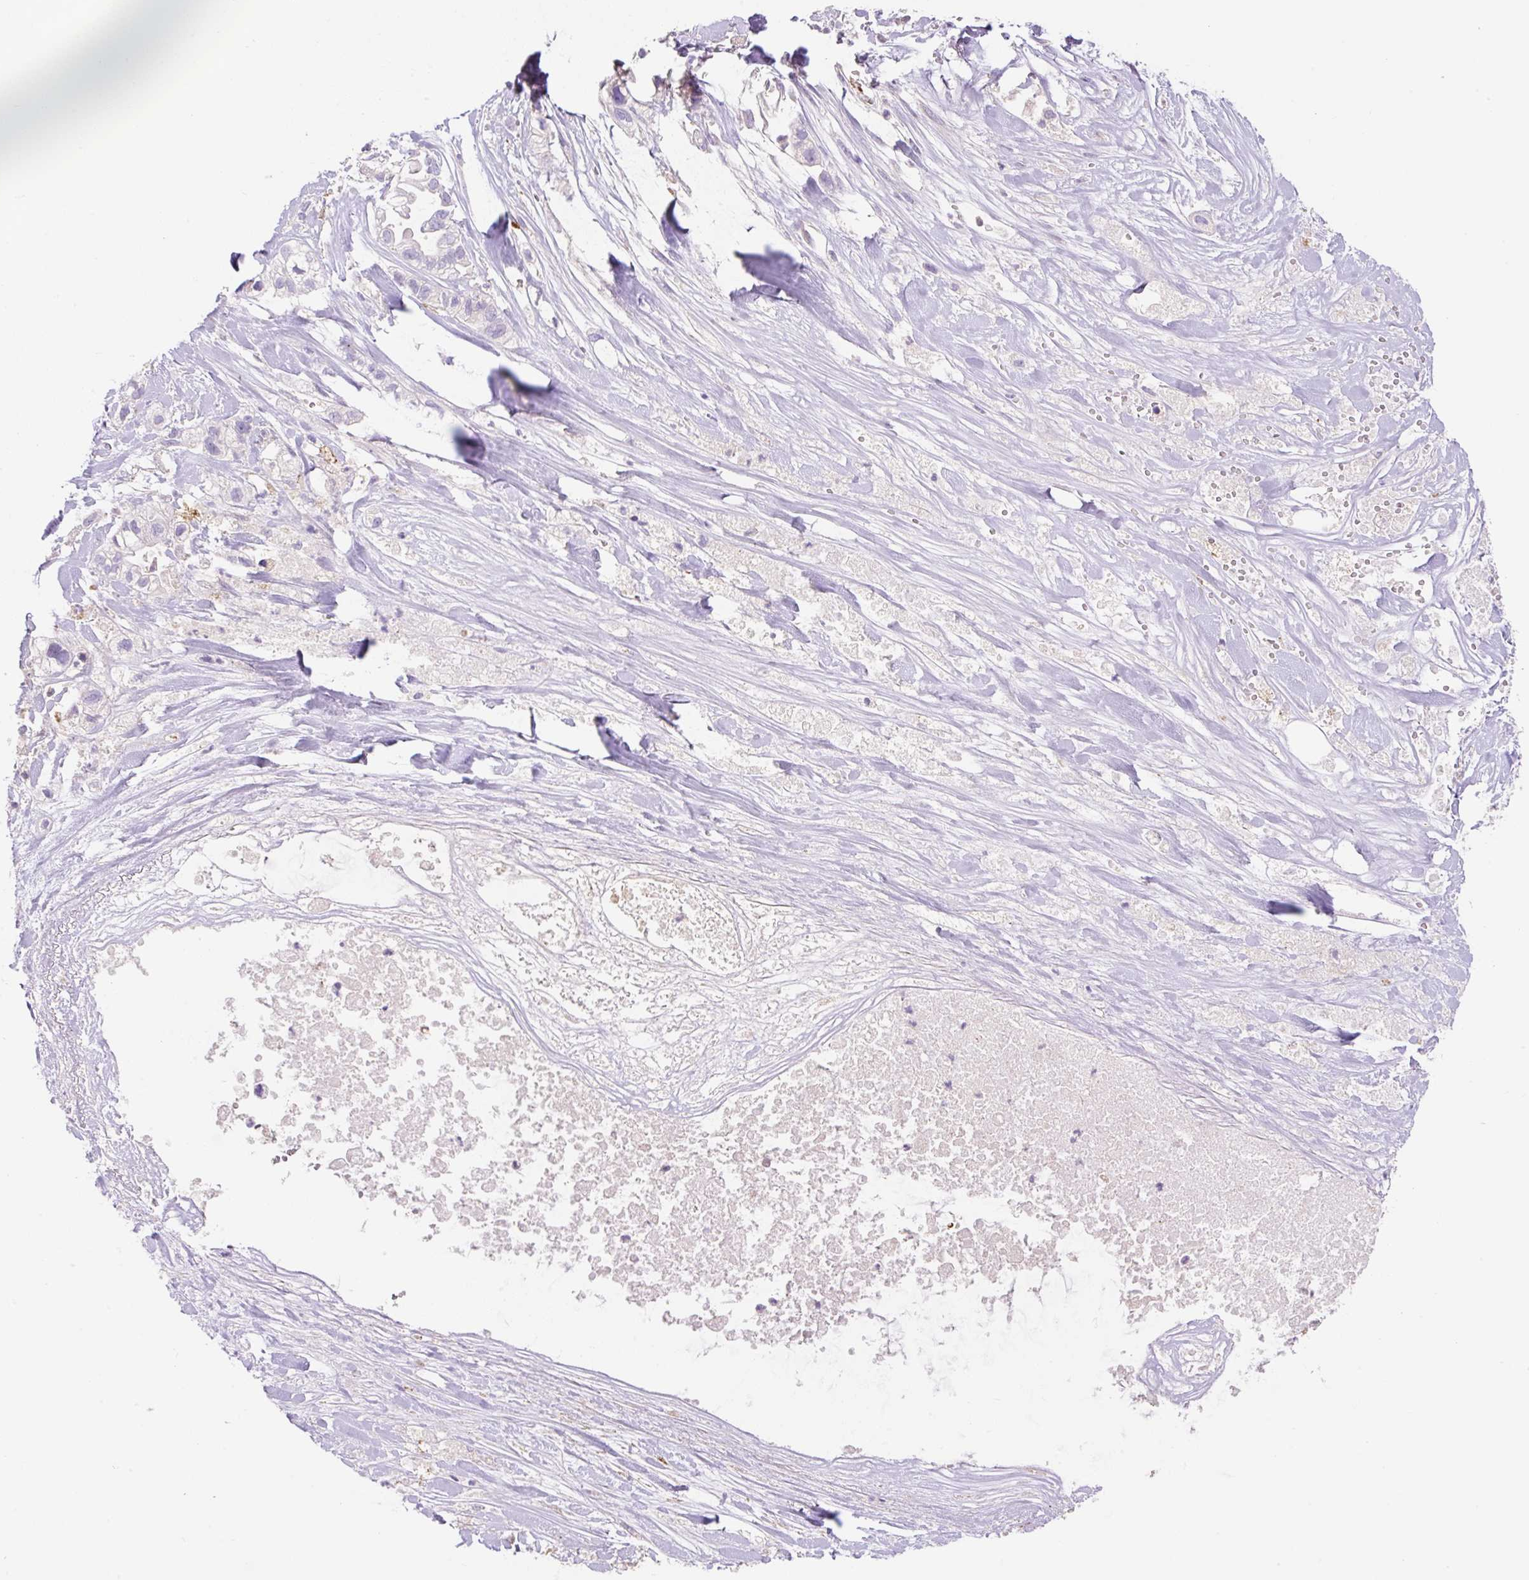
{"staining": {"intensity": "negative", "quantity": "none", "location": "none"}, "tissue": "pancreatic cancer", "cell_type": "Tumor cells", "image_type": "cancer", "snomed": [{"axis": "morphology", "description": "Adenocarcinoma, NOS"}, {"axis": "topography", "description": "Pancreas"}], "caption": "Immunohistochemistry of human pancreatic cancer demonstrates no positivity in tumor cells.", "gene": "TDRD15", "patient": {"sex": "male", "age": 44}}